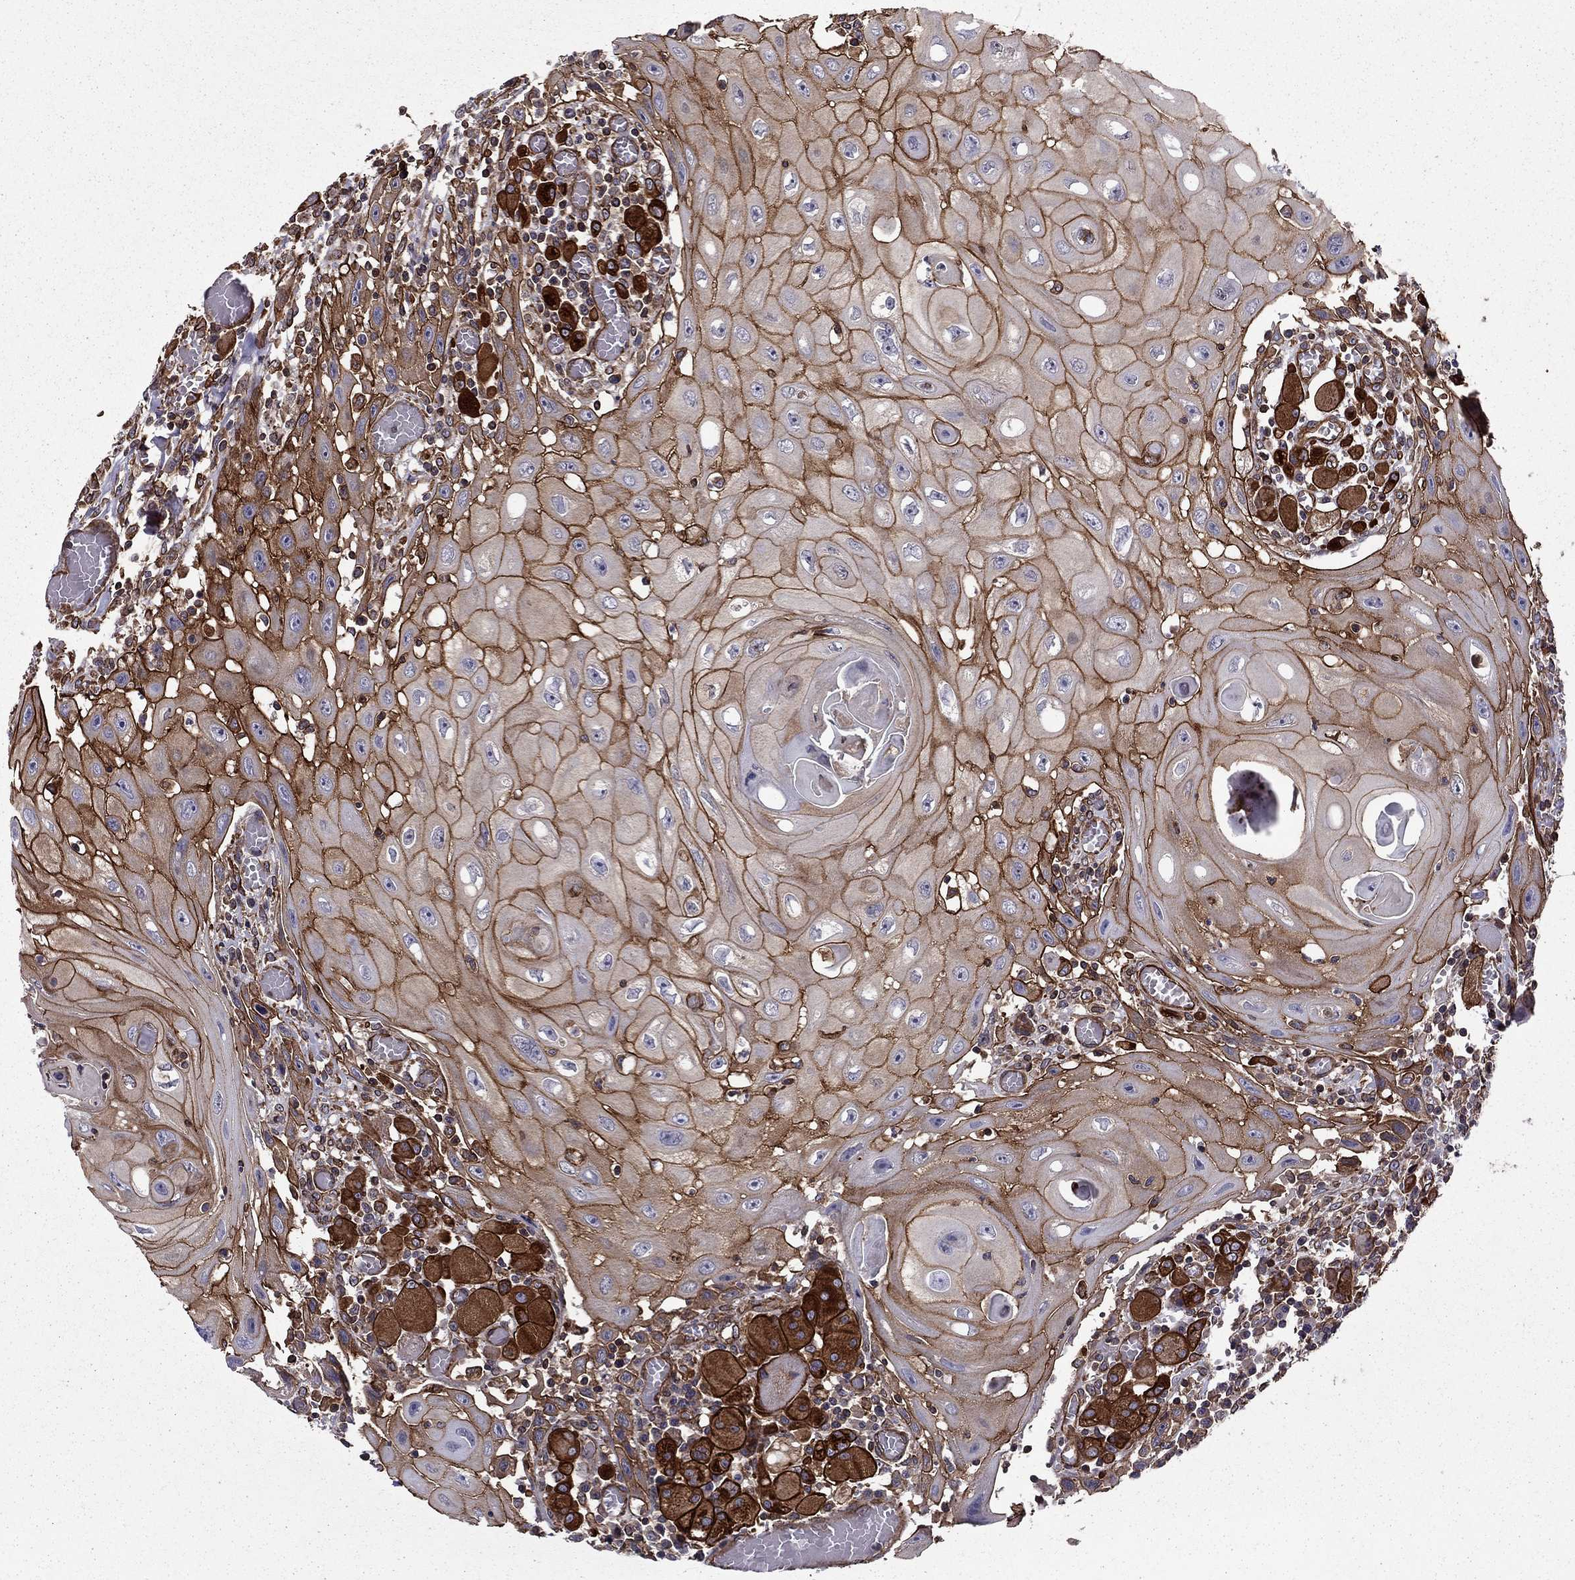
{"staining": {"intensity": "strong", "quantity": "25%-75%", "location": "cytoplasmic/membranous"}, "tissue": "head and neck cancer", "cell_type": "Tumor cells", "image_type": "cancer", "snomed": [{"axis": "morphology", "description": "Normal tissue, NOS"}, {"axis": "morphology", "description": "Squamous cell carcinoma, NOS"}, {"axis": "topography", "description": "Oral tissue"}, {"axis": "topography", "description": "Head-Neck"}], "caption": "Tumor cells display high levels of strong cytoplasmic/membranous expression in approximately 25%-75% of cells in human head and neck cancer.", "gene": "SHMT1", "patient": {"sex": "male", "age": 71}}